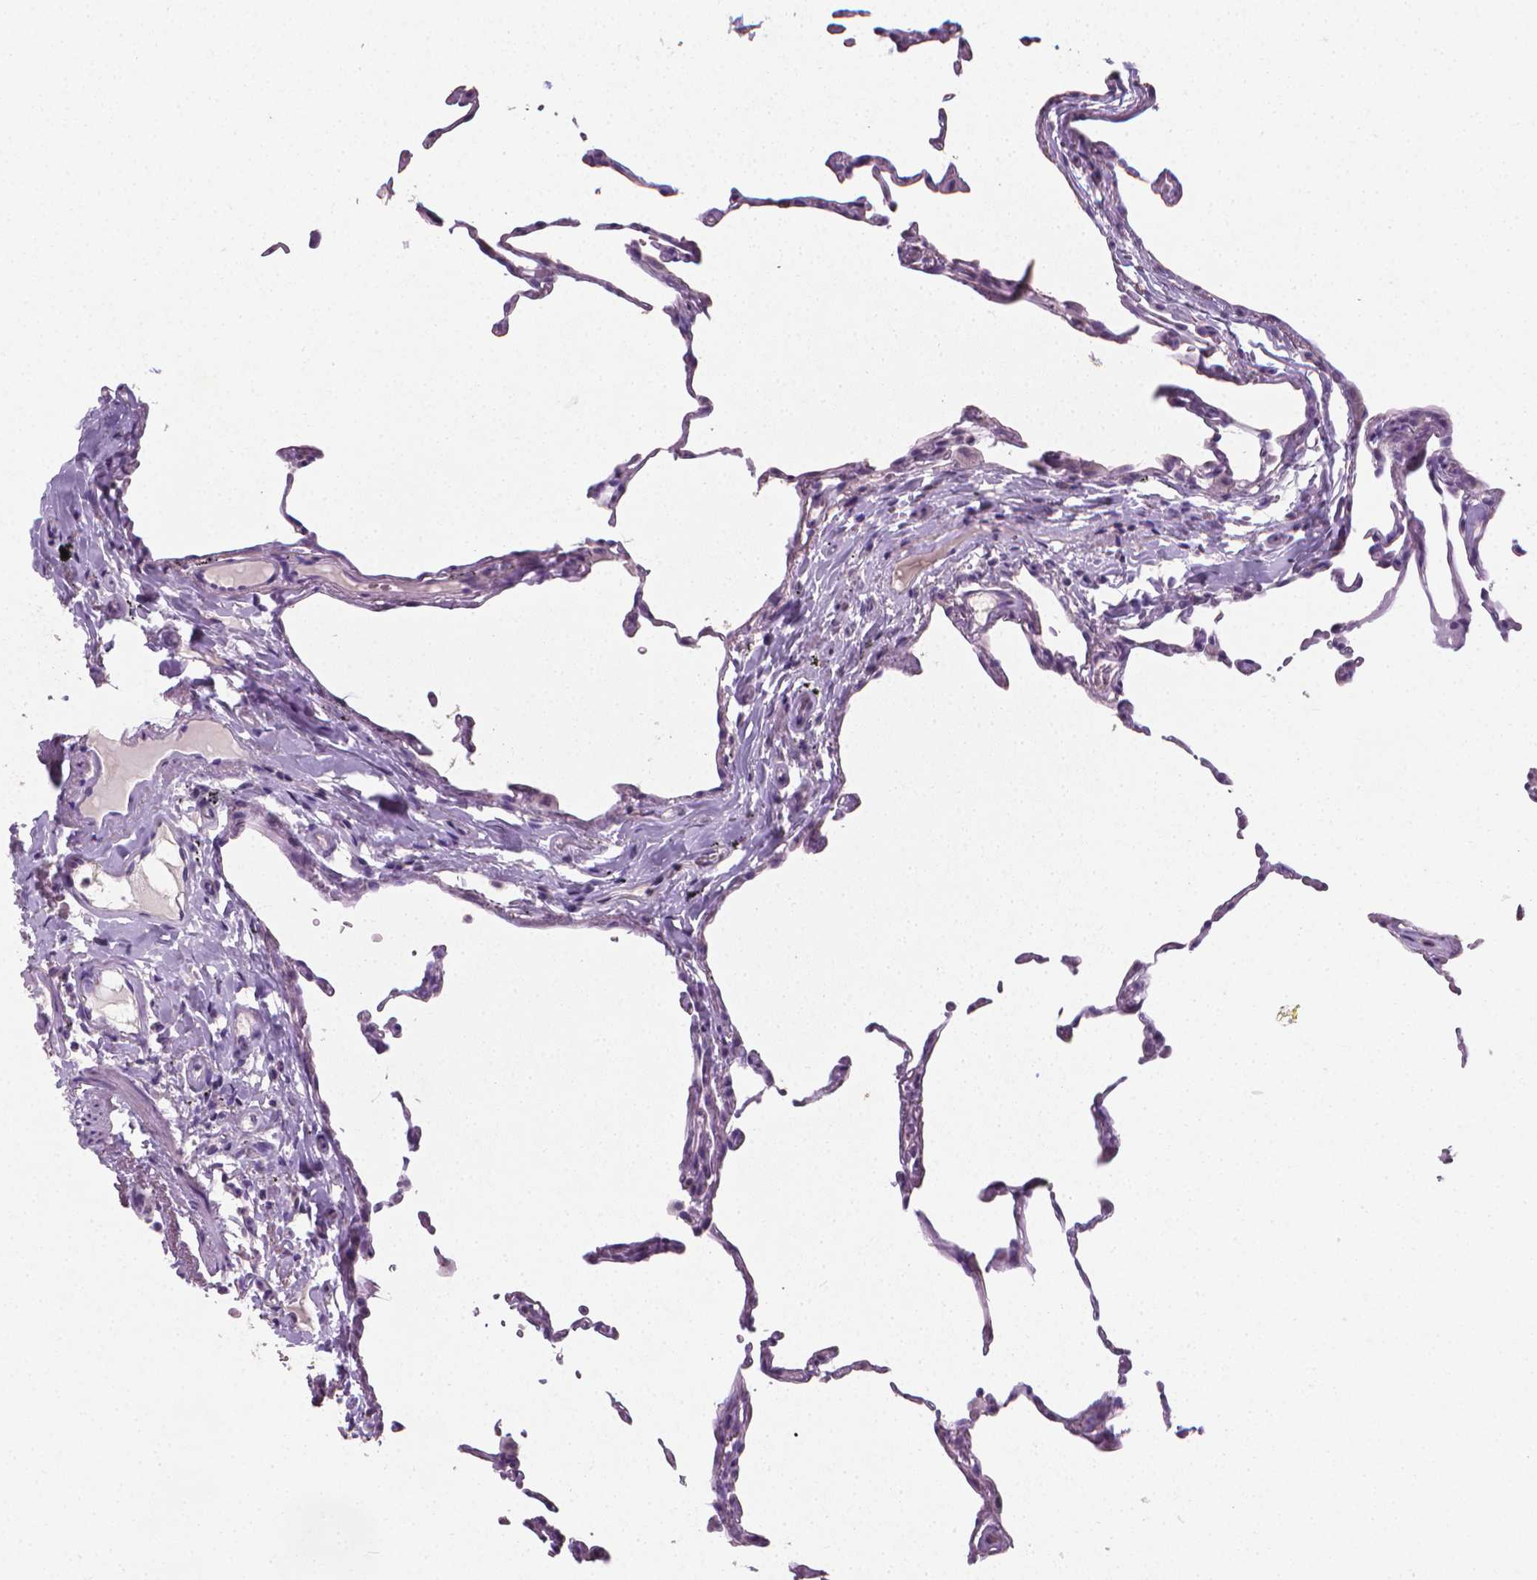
{"staining": {"intensity": "negative", "quantity": "none", "location": "none"}, "tissue": "lung", "cell_type": "Alveolar cells", "image_type": "normal", "snomed": [{"axis": "morphology", "description": "Normal tissue, NOS"}, {"axis": "topography", "description": "Lung"}], "caption": "Immunohistochemistry histopathology image of benign human lung stained for a protein (brown), which demonstrates no positivity in alveolar cells. (Immunohistochemistry, brightfield microscopy, high magnification).", "gene": "XPNPEP2", "patient": {"sex": "female", "age": 57}}